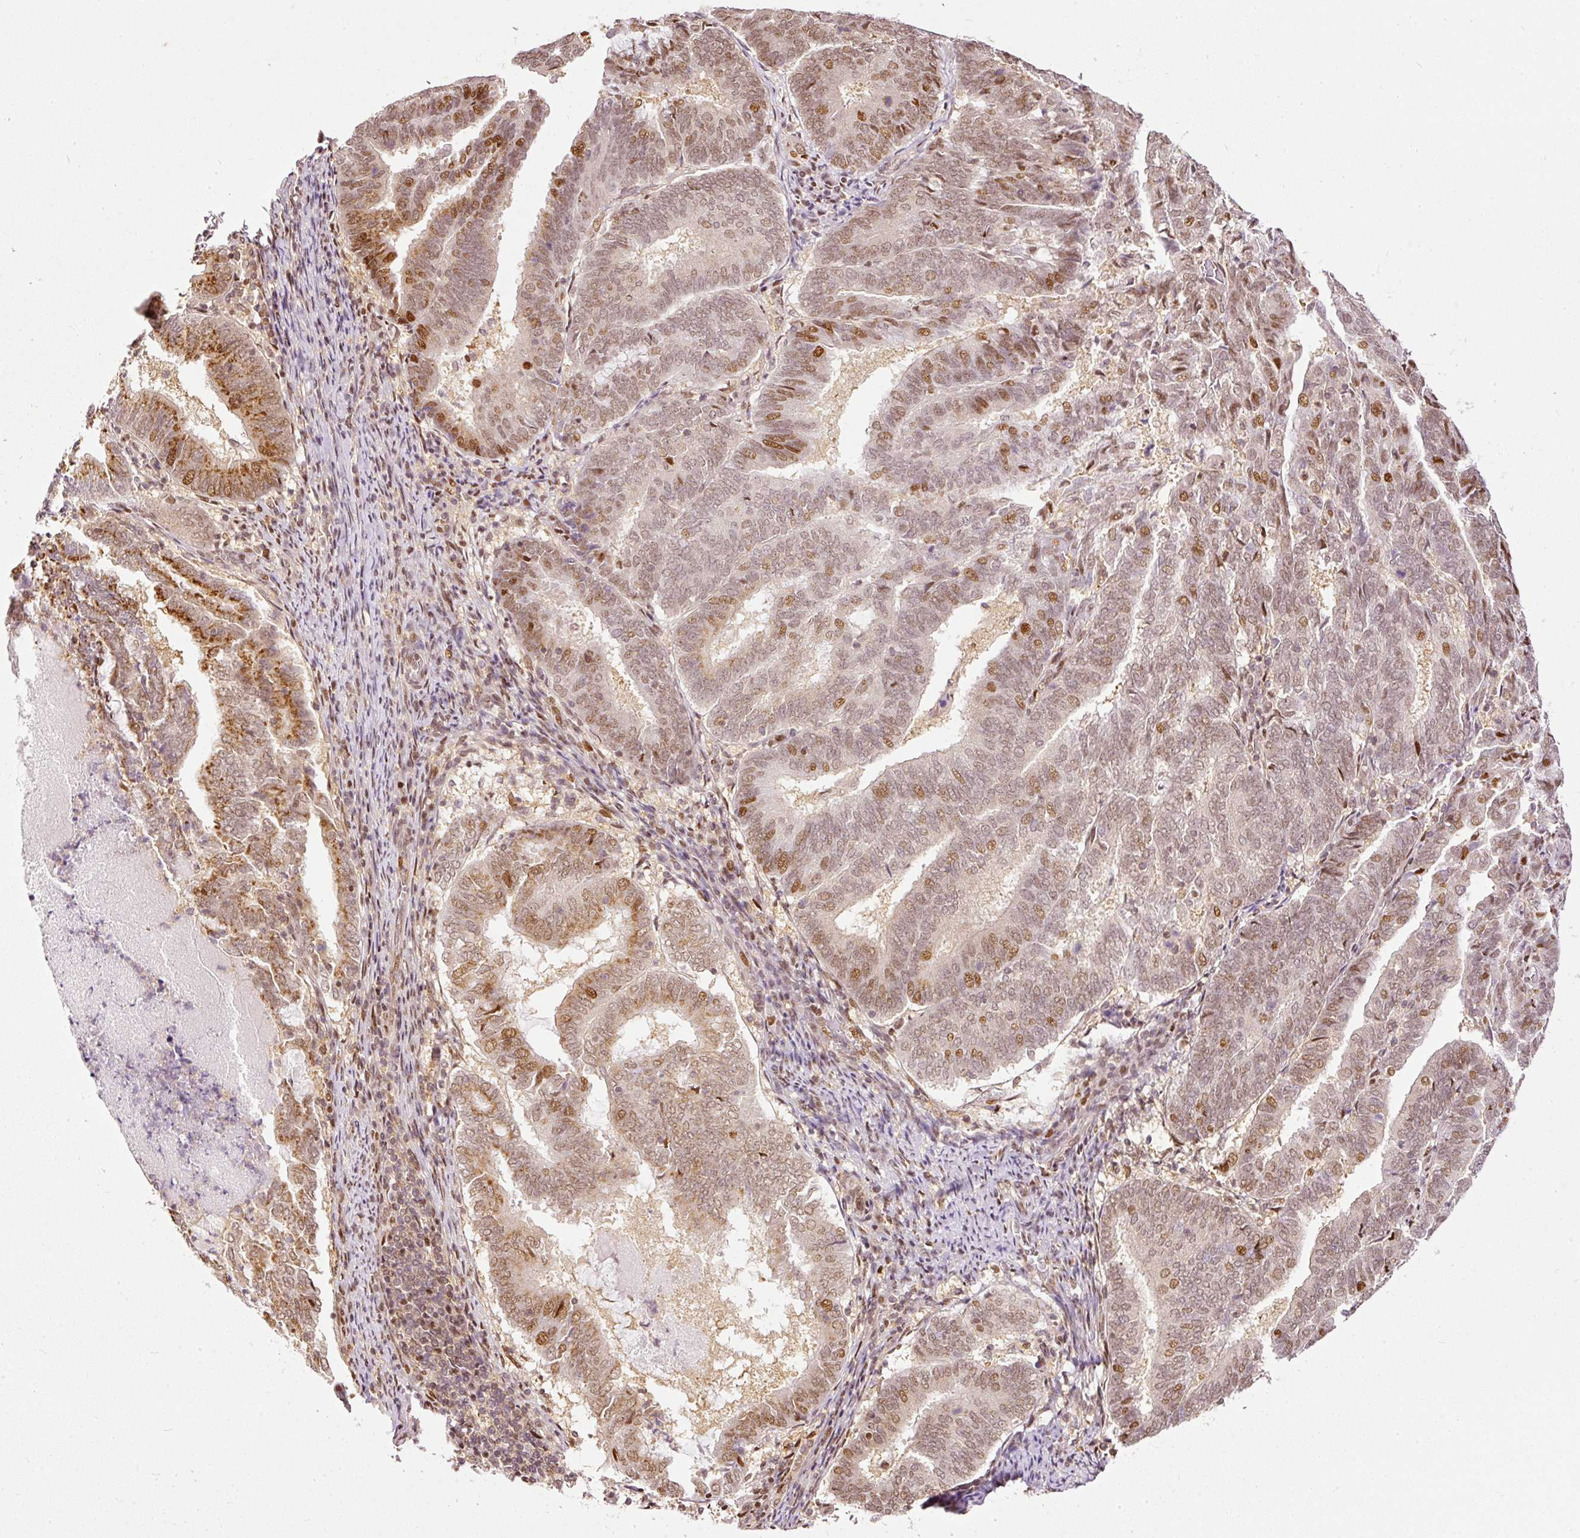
{"staining": {"intensity": "moderate", "quantity": ">75%", "location": "nuclear"}, "tissue": "endometrial cancer", "cell_type": "Tumor cells", "image_type": "cancer", "snomed": [{"axis": "morphology", "description": "Adenocarcinoma, NOS"}, {"axis": "topography", "description": "Endometrium"}], "caption": "A micrograph of human endometrial cancer (adenocarcinoma) stained for a protein exhibits moderate nuclear brown staining in tumor cells.", "gene": "ZNF778", "patient": {"sex": "female", "age": 80}}